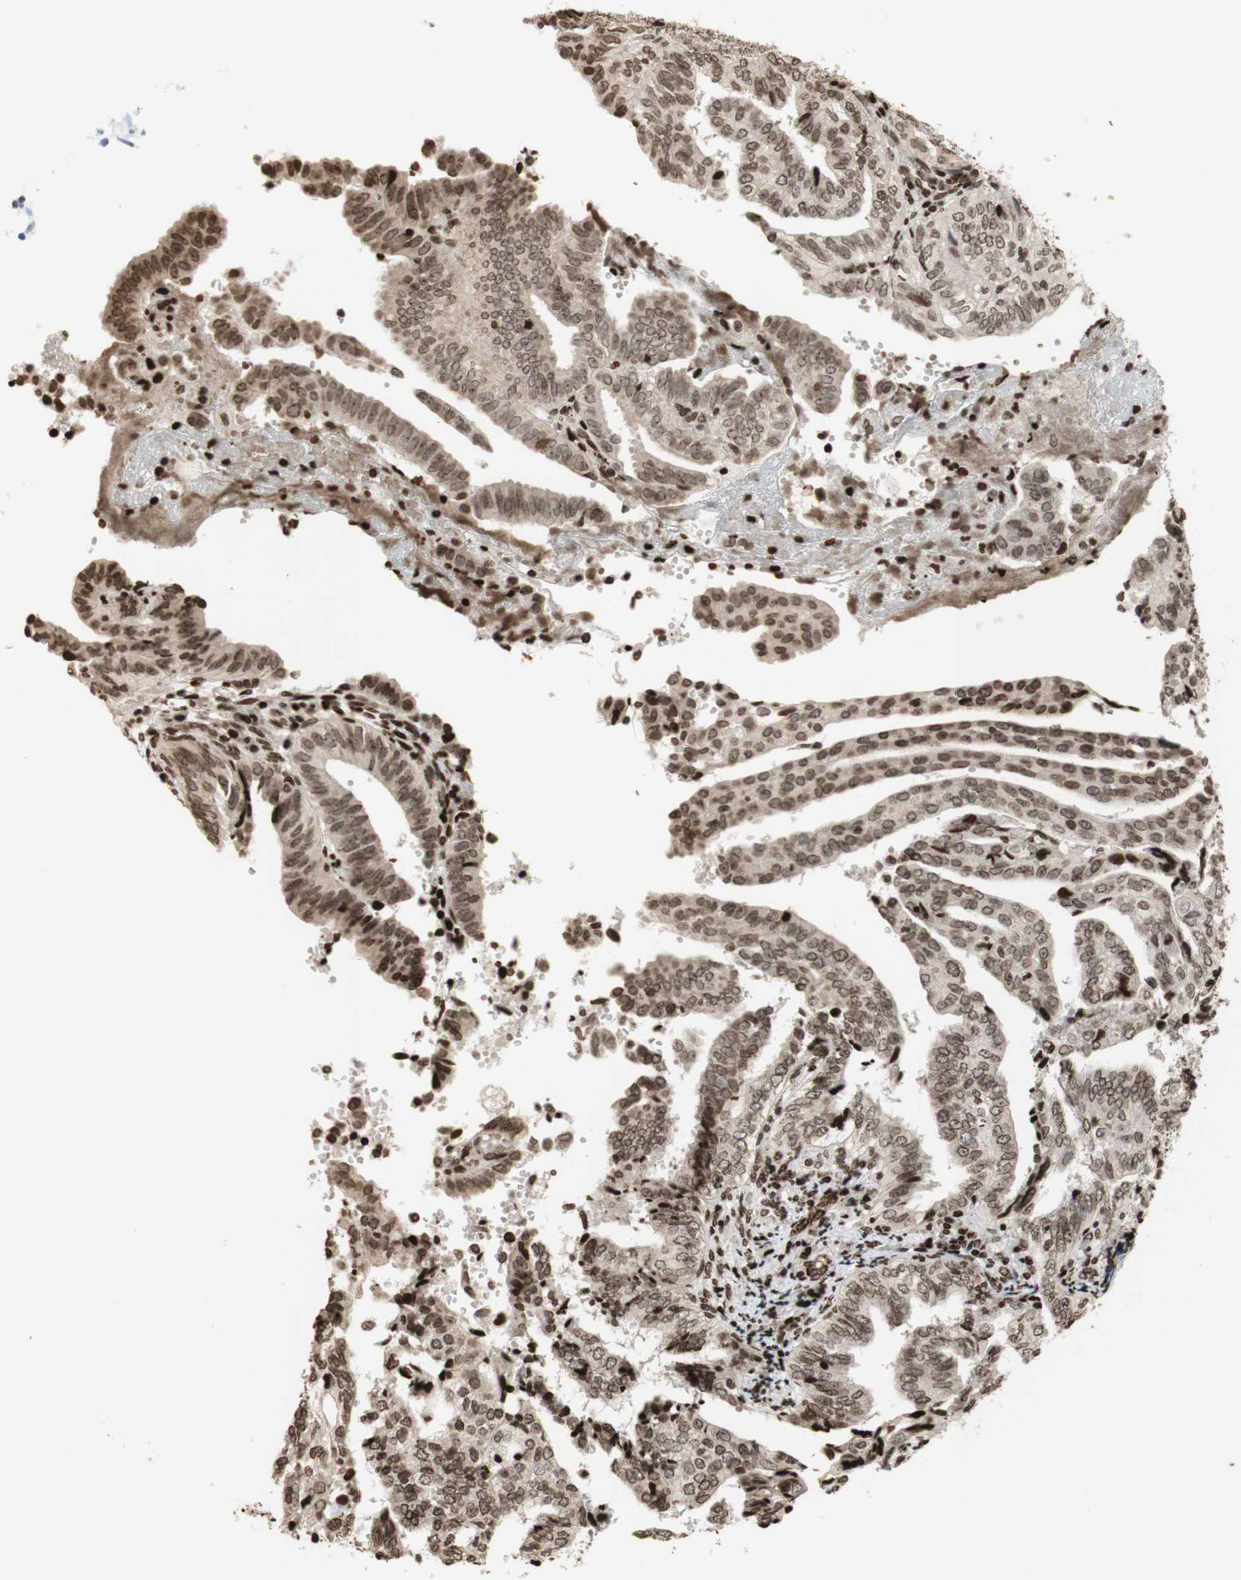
{"staining": {"intensity": "moderate", "quantity": ">75%", "location": "cytoplasmic/membranous,nuclear"}, "tissue": "endometrial cancer", "cell_type": "Tumor cells", "image_type": "cancer", "snomed": [{"axis": "morphology", "description": "Adenocarcinoma, NOS"}, {"axis": "topography", "description": "Endometrium"}], "caption": "Immunohistochemical staining of endometrial cancer exhibits medium levels of moderate cytoplasmic/membranous and nuclear expression in approximately >75% of tumor cells. Ihc stains the protein in brown and the nuclei are stained blue.", "gene": "NCAPD2", "patient": {"sex": "female", "age": 58}}